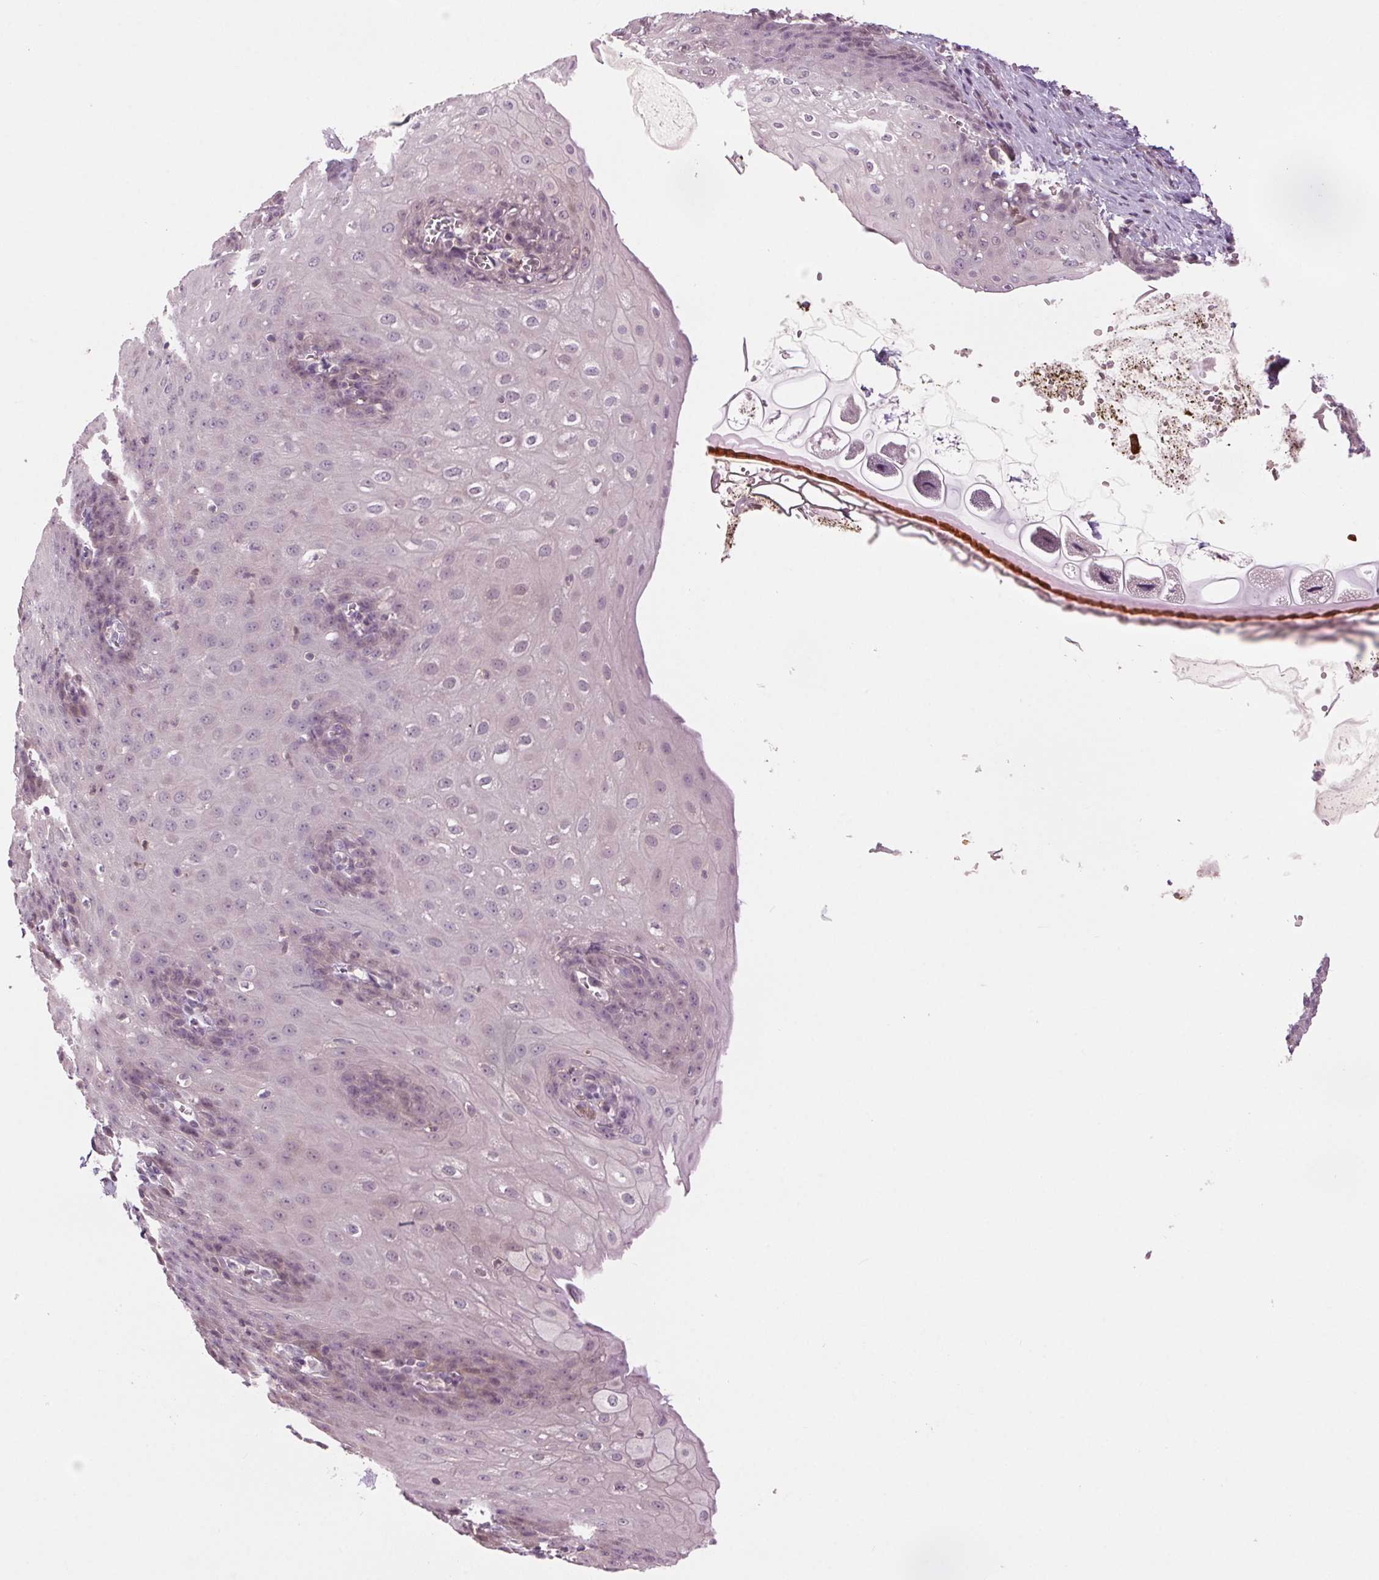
{"staining": {"intensity": "weak", "quantity": "<25%", "location": "cytoplasmic/membranous"}, "tissue": "esophagus", "cell_type": "Squamous epithelial cells", "image_type": "normal", "snomed": [{"axis": "morphology", "description": "Normal tissue, NOS"}, {"axis": "topography", "description": "Esophagus"}], "caption": "High magnification brightfield microscopy of unremarkable esophagus stained with DAB (brown) and counterstained with hematoxylin (blue): squamous epithelial cells show no significant expression. The staining is performed using DAB brown chromogen with nuclei counter-stained in using hematoxylin.", "gene": "HHLA2", "patient": {"sex": "male", "age": 71}}